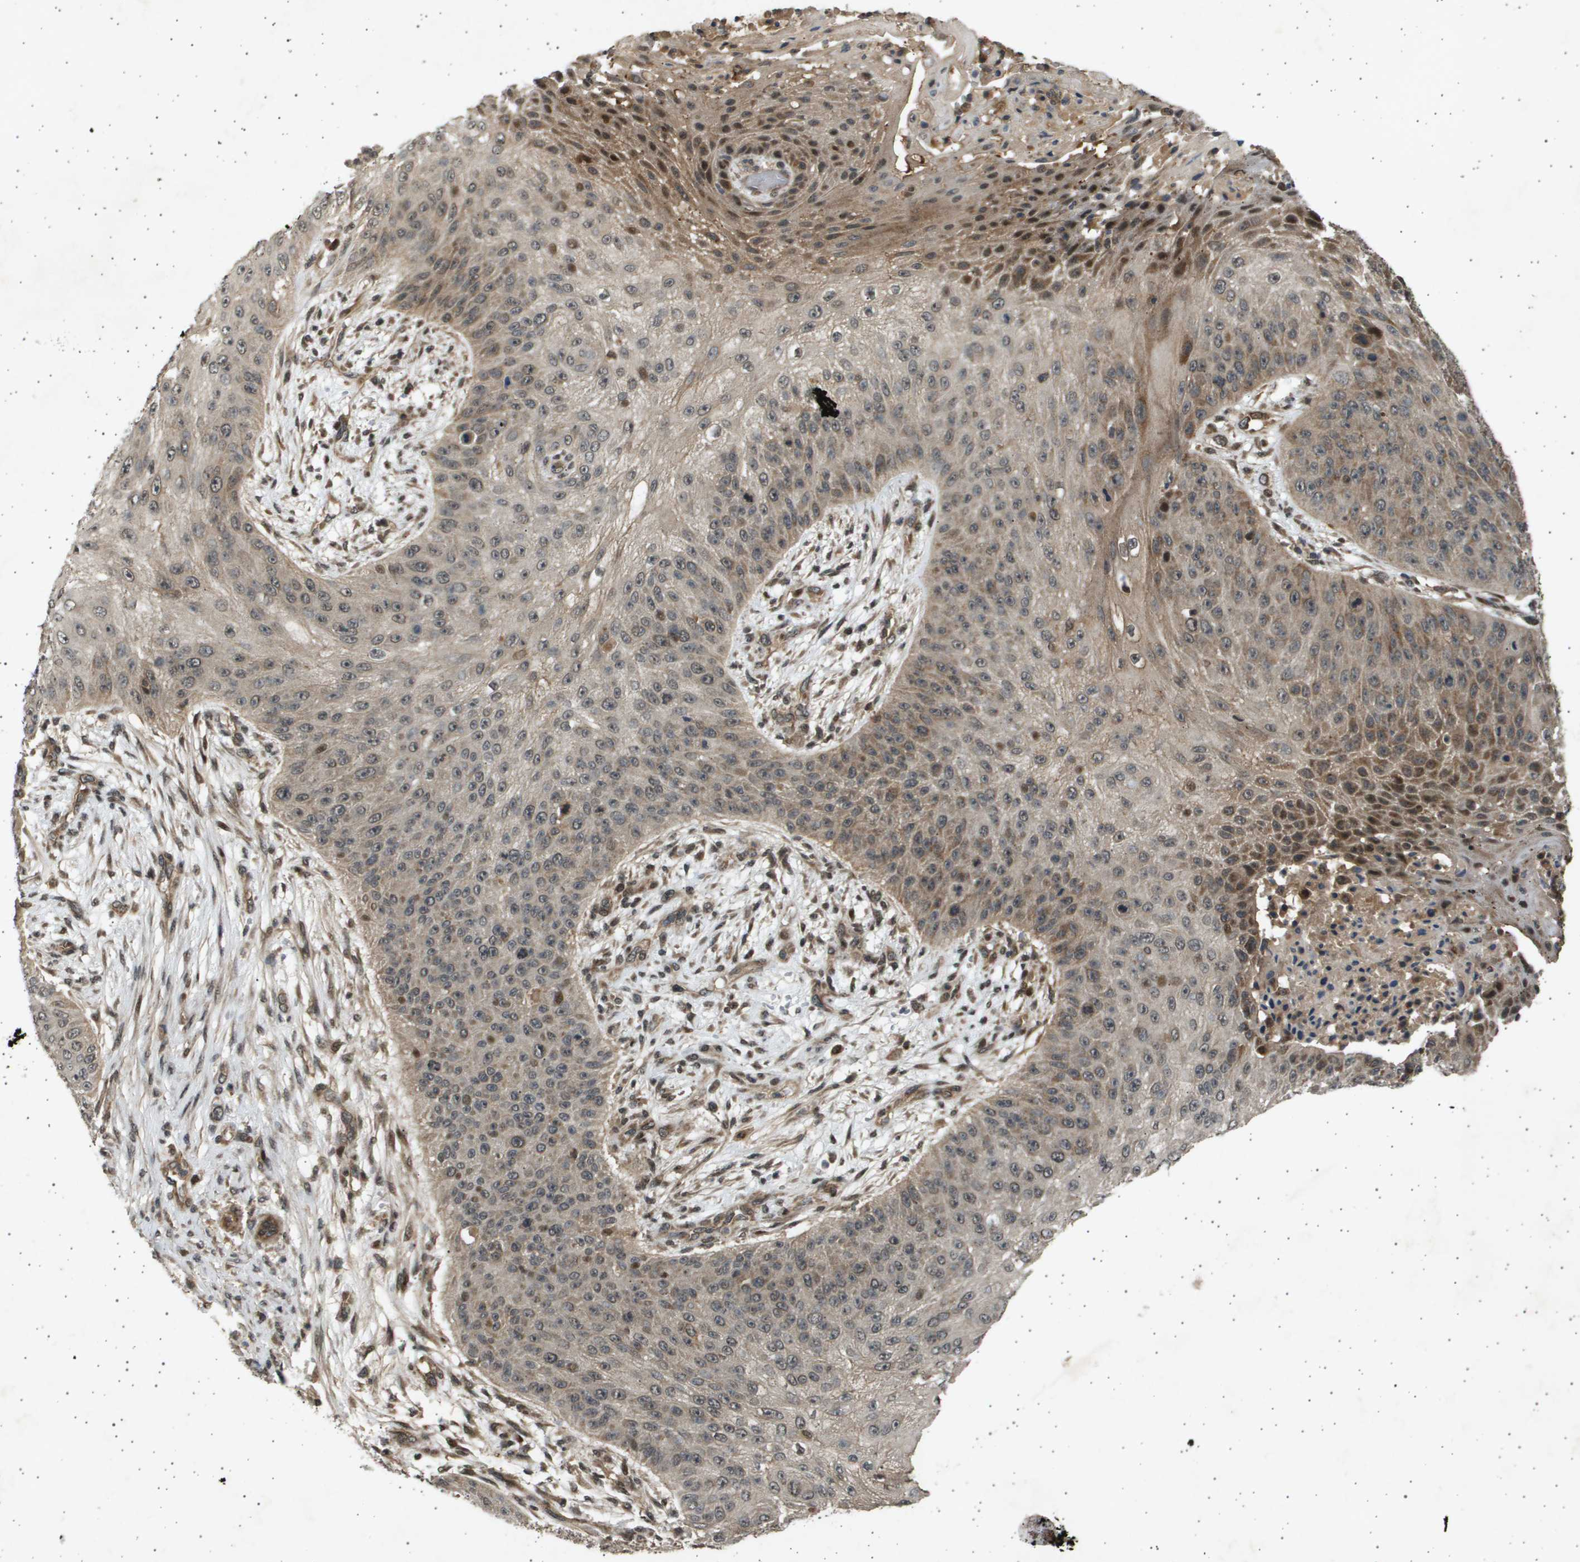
{"staining": {"intensity": "moderate", "quantity": ">75%", "location": "cytoplasmic/membranous,nuclear"}, "tissue": "skin cancer", "cell_type": "Tumor cells", "image_type": "cancer", "snomed": [{"axis": "morphology", "description": "Squamous cell carcinoma, NOS"}, {"axis": "topography", "description": "Skin"}], "caption": "Squamous cell carcinoma (skin) stained with a brown dye demonstrates moderate cytoplasmic/membranous and nuclear positive staining in approximately >75% of tumor cells.", "gene": "TNRC6A", "patient": {"sex": "female", "age": 80}}